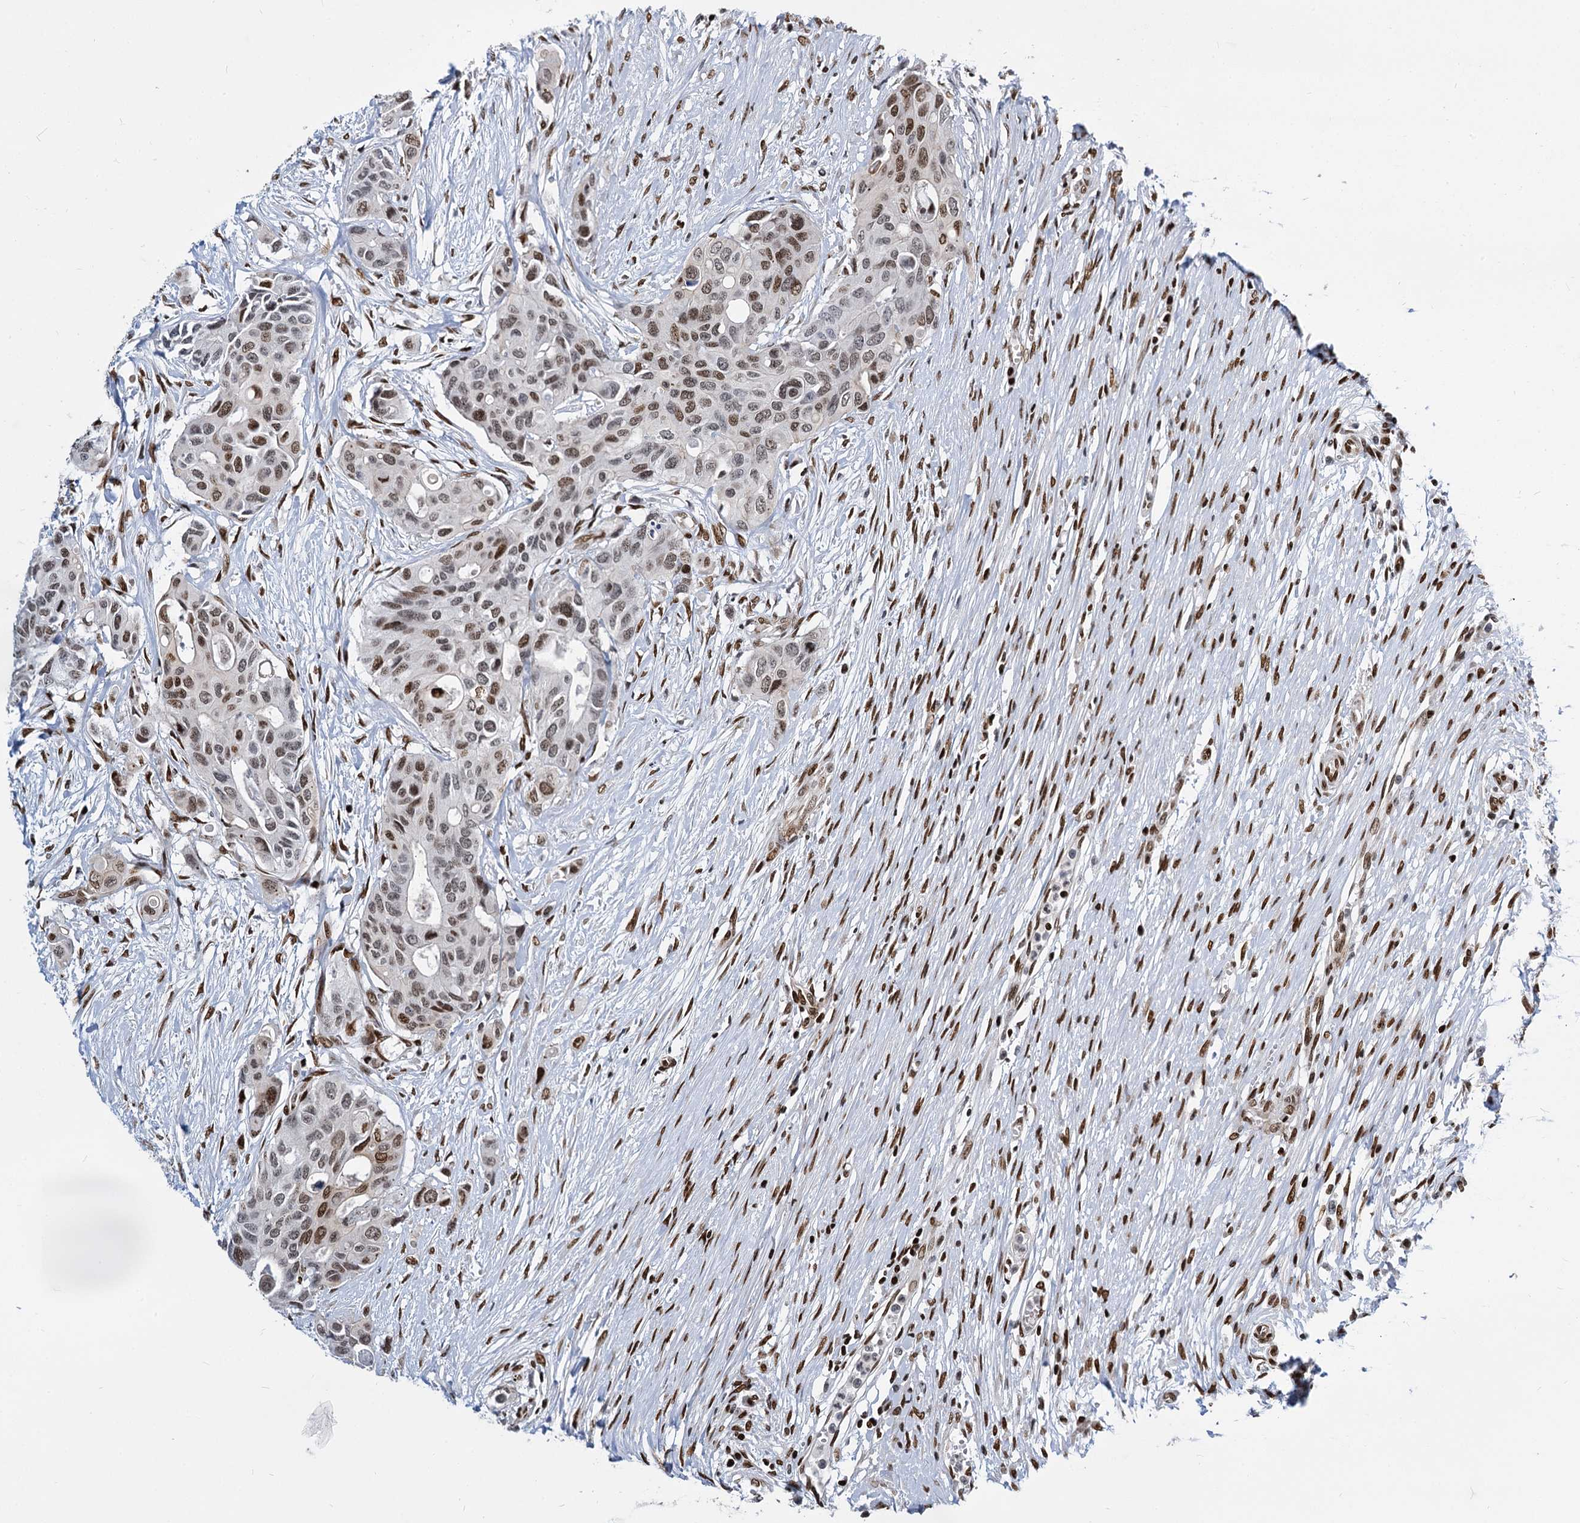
{"staining": {"intensity": "moderate", "quantity": "25%-75%", "location": "nuclear"}, "tissue": "colorectal cancer", "cell_type": "Tumor cells", "image_type": "cancer", "snomed": [{"axis": "morphology", "description": "Adenocarcinoma, NOS"}, {"axis": "topography", "description": "Colon"}], "caption": "Colorectal cancer (adenocarcinoma) tissue demonstrates moderate nuclear staining in approximately 25%-75% of tumor cells", "gene": "MECP2", "patient": {"sex": "male", "age": 77}}